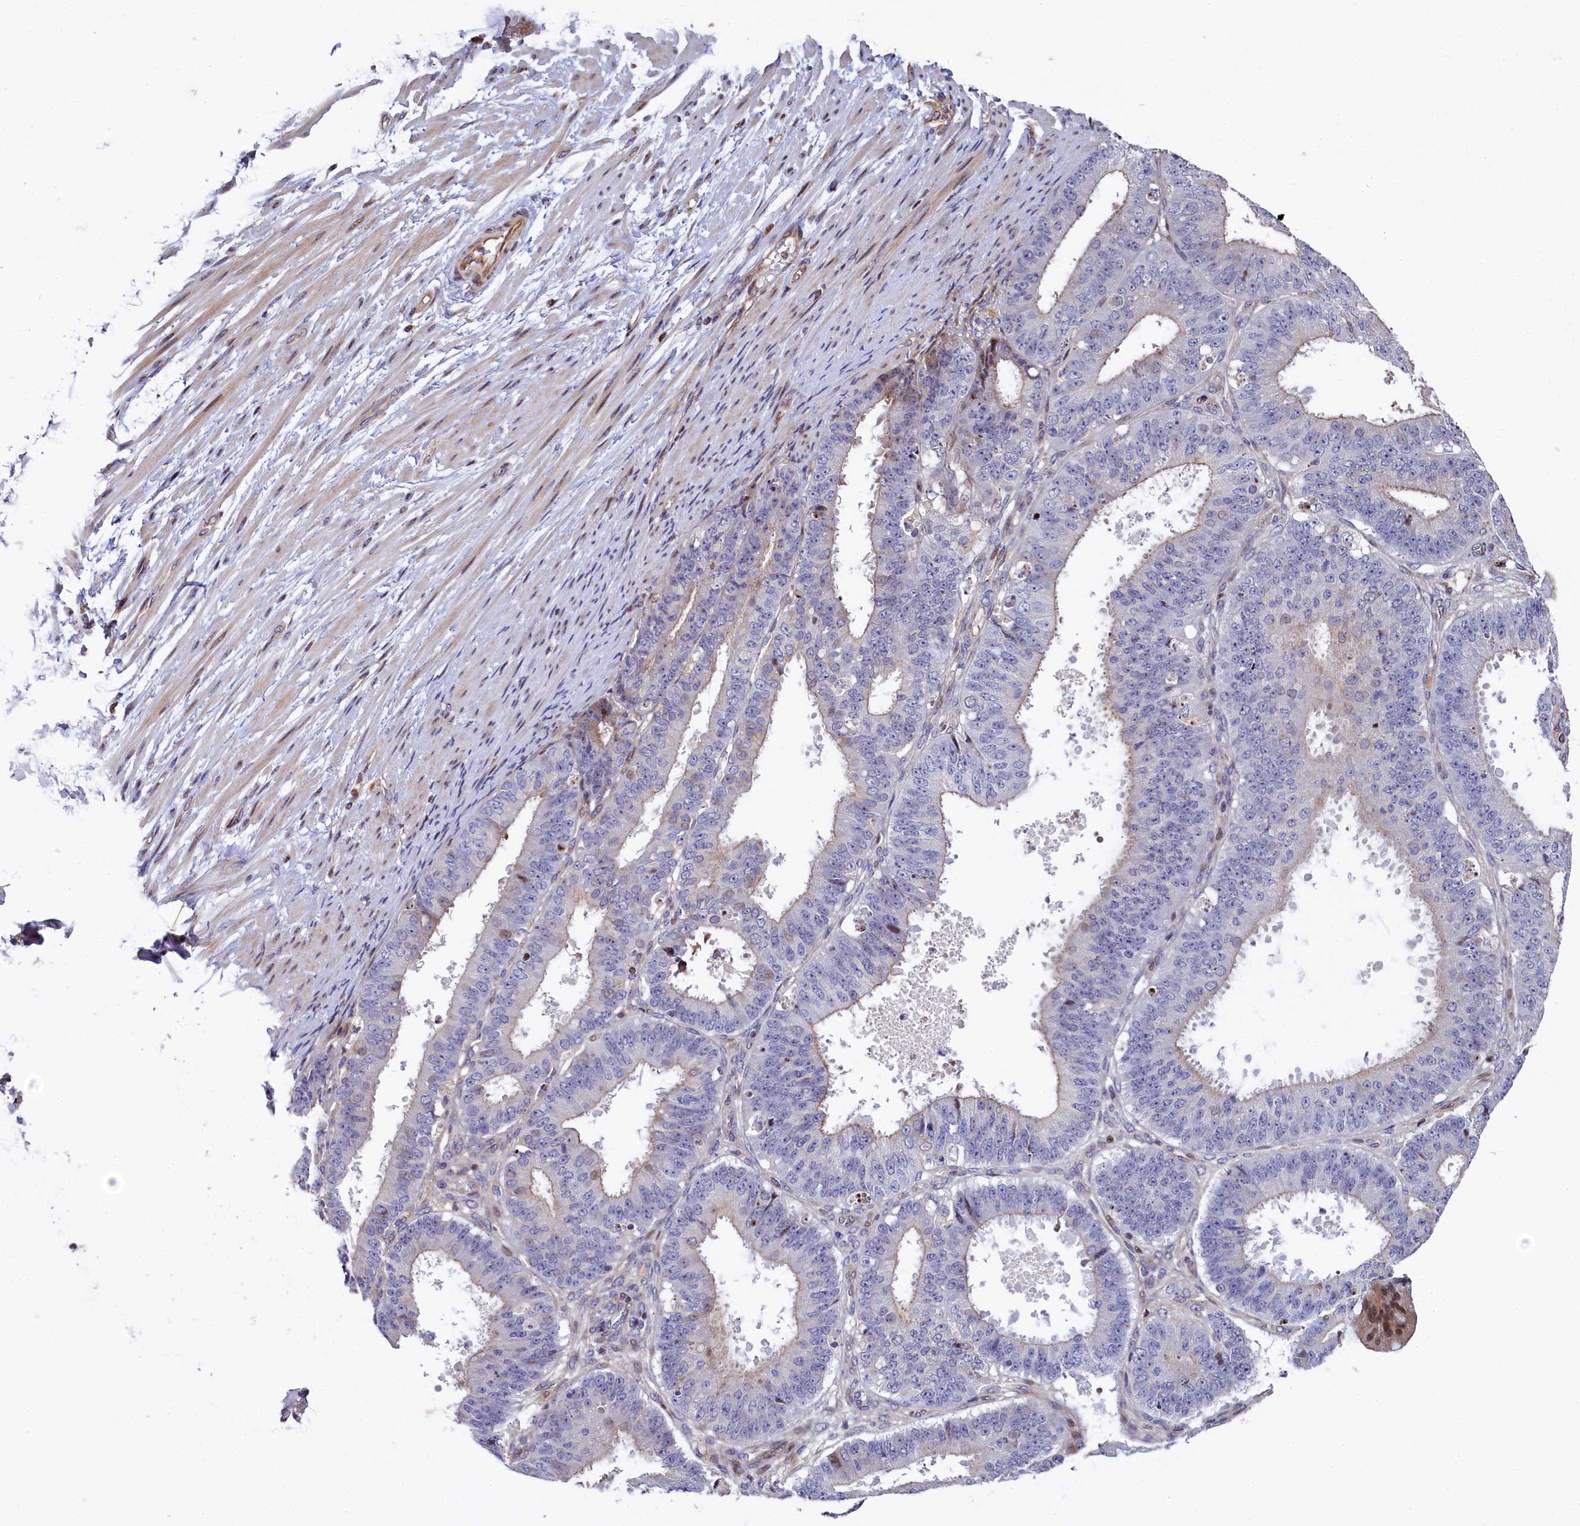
{"staining": {"intensity": "negative", "quantity": "none", "location": "none"}, "tissue": "ovarian cancer", "cell_type": "Tumor cells", "image_type": "cancer", "snomed": [{"axis": "morphology", "description": "Carcinoma, endometroid"}, {"axis": "topography", "description": "Appendix"}, {"axis": "topography", "description": "Ovary"}], "caption": "DAB immunohistochemical staining of ovarian cancer (endometroid carcinoma) displays no significant staining in tumor cells. The staining is performed using DAB brown chromogen with nuclei counter-stained in using hematoxylin.", "gene": "TGDS", "patient": {"sex": "female", "age": 42}}